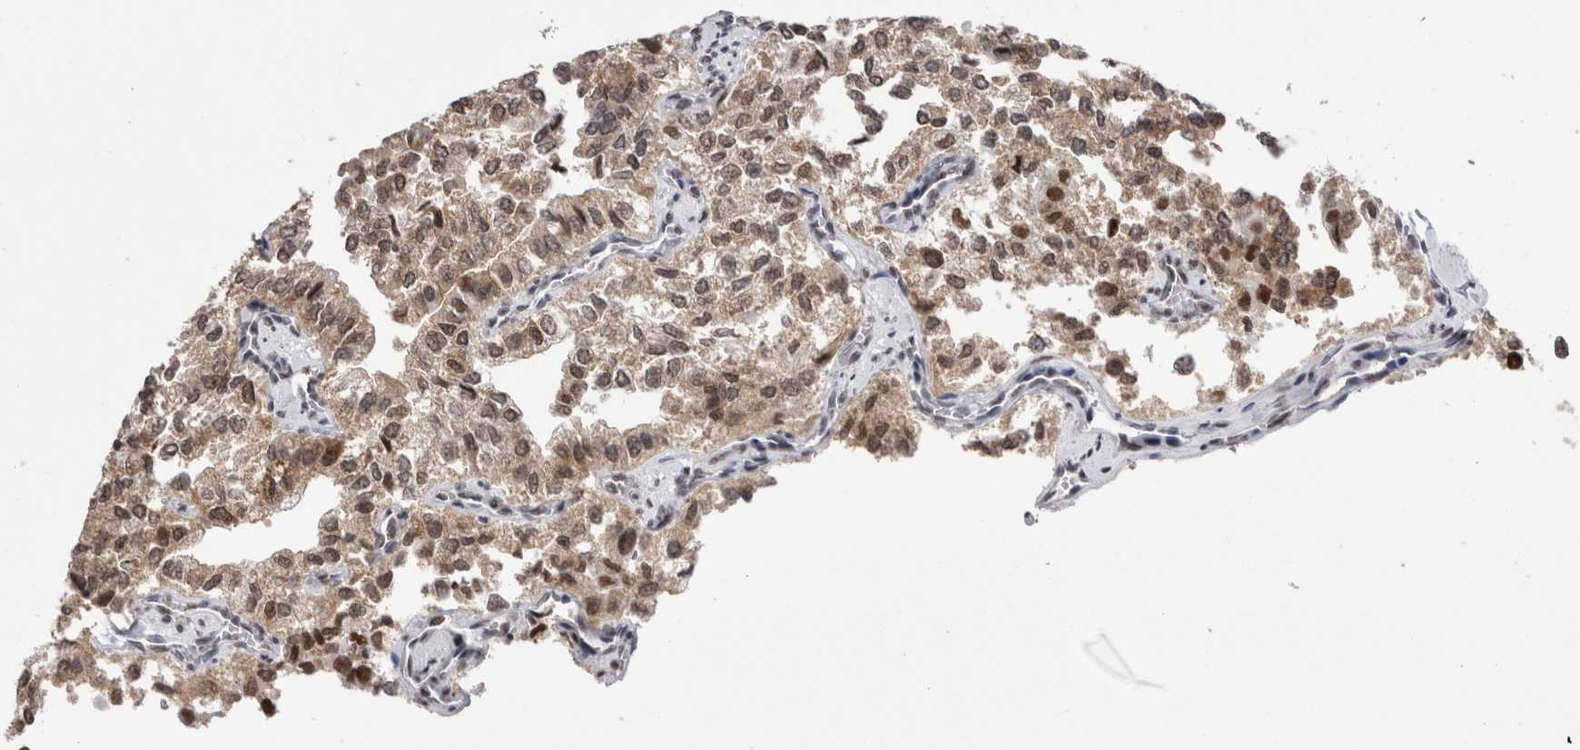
{"staining": {"intensity": "moderate", "quantity": ">75%", "location": "cytoplasmic/membranous,nuclear"}, "tissue": "thyroid cancer", "cell_type": "Tumor cells", "image_type": "cancer", "snomed": [{"axis": "morphology", "description": "Follicular adenoma carcinoma, NOS"}, {"axis": "topography", "description": "Thyroid gland"}], "caption": "A medium amount of moderate cytoplasmic/membranous and nuclear staining is seen in approximately >75% of tumor cells in thyroid follicular adenoma carcinoma tissue. Nuclei are stained in blue.", "gene": "SMC1A", "patient": {"sex": "male", "age": 75}}